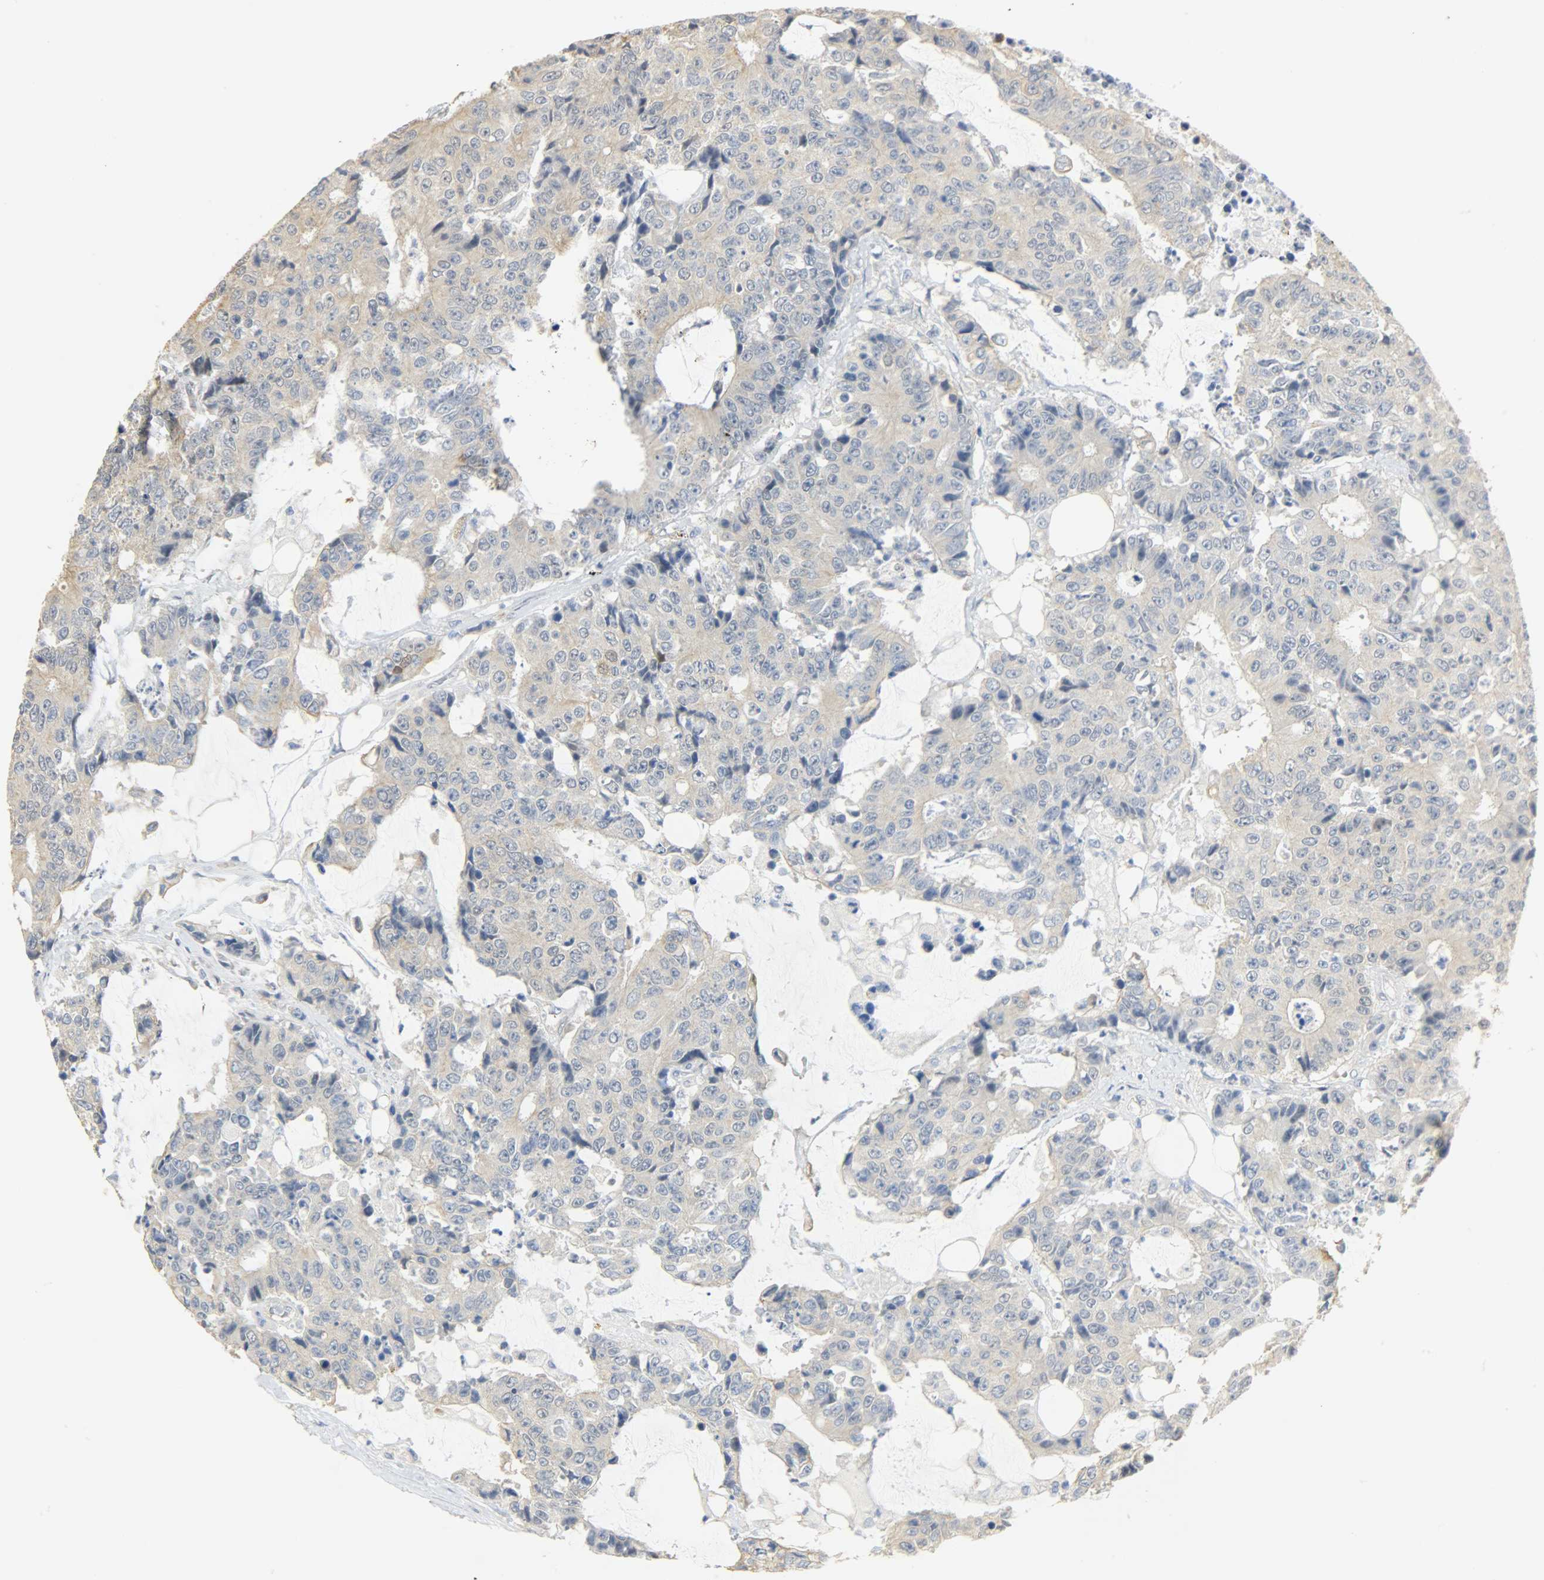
{"staining": {"intensity": "moderate", "quantity": "<25%", "location": "cytoplasmic/membranous"}, "tissue": "colorectal cancer", "cell_type": "Tumor cells", "image_type": "cancer", "snomed": [{"axis": "morphology", "description": "Adenocarcinoma, NOS"}, {"axis": "topography", "description": "Colon"}], "caption": "Protein expression by immunohistochemistry reveals moderate cytoplasmic/membranous positivity in approximately <25% of tumor cells in adenocarcinoma (colorectal). The protein of interest is stained brown, and the nuclei are stained in blue (DAB (3,3'-diaminobenzidine) IHC with brightfield microscopy, high magnification).", "gene": "USP13", "patient": {"sex": "female", "age": 86}}